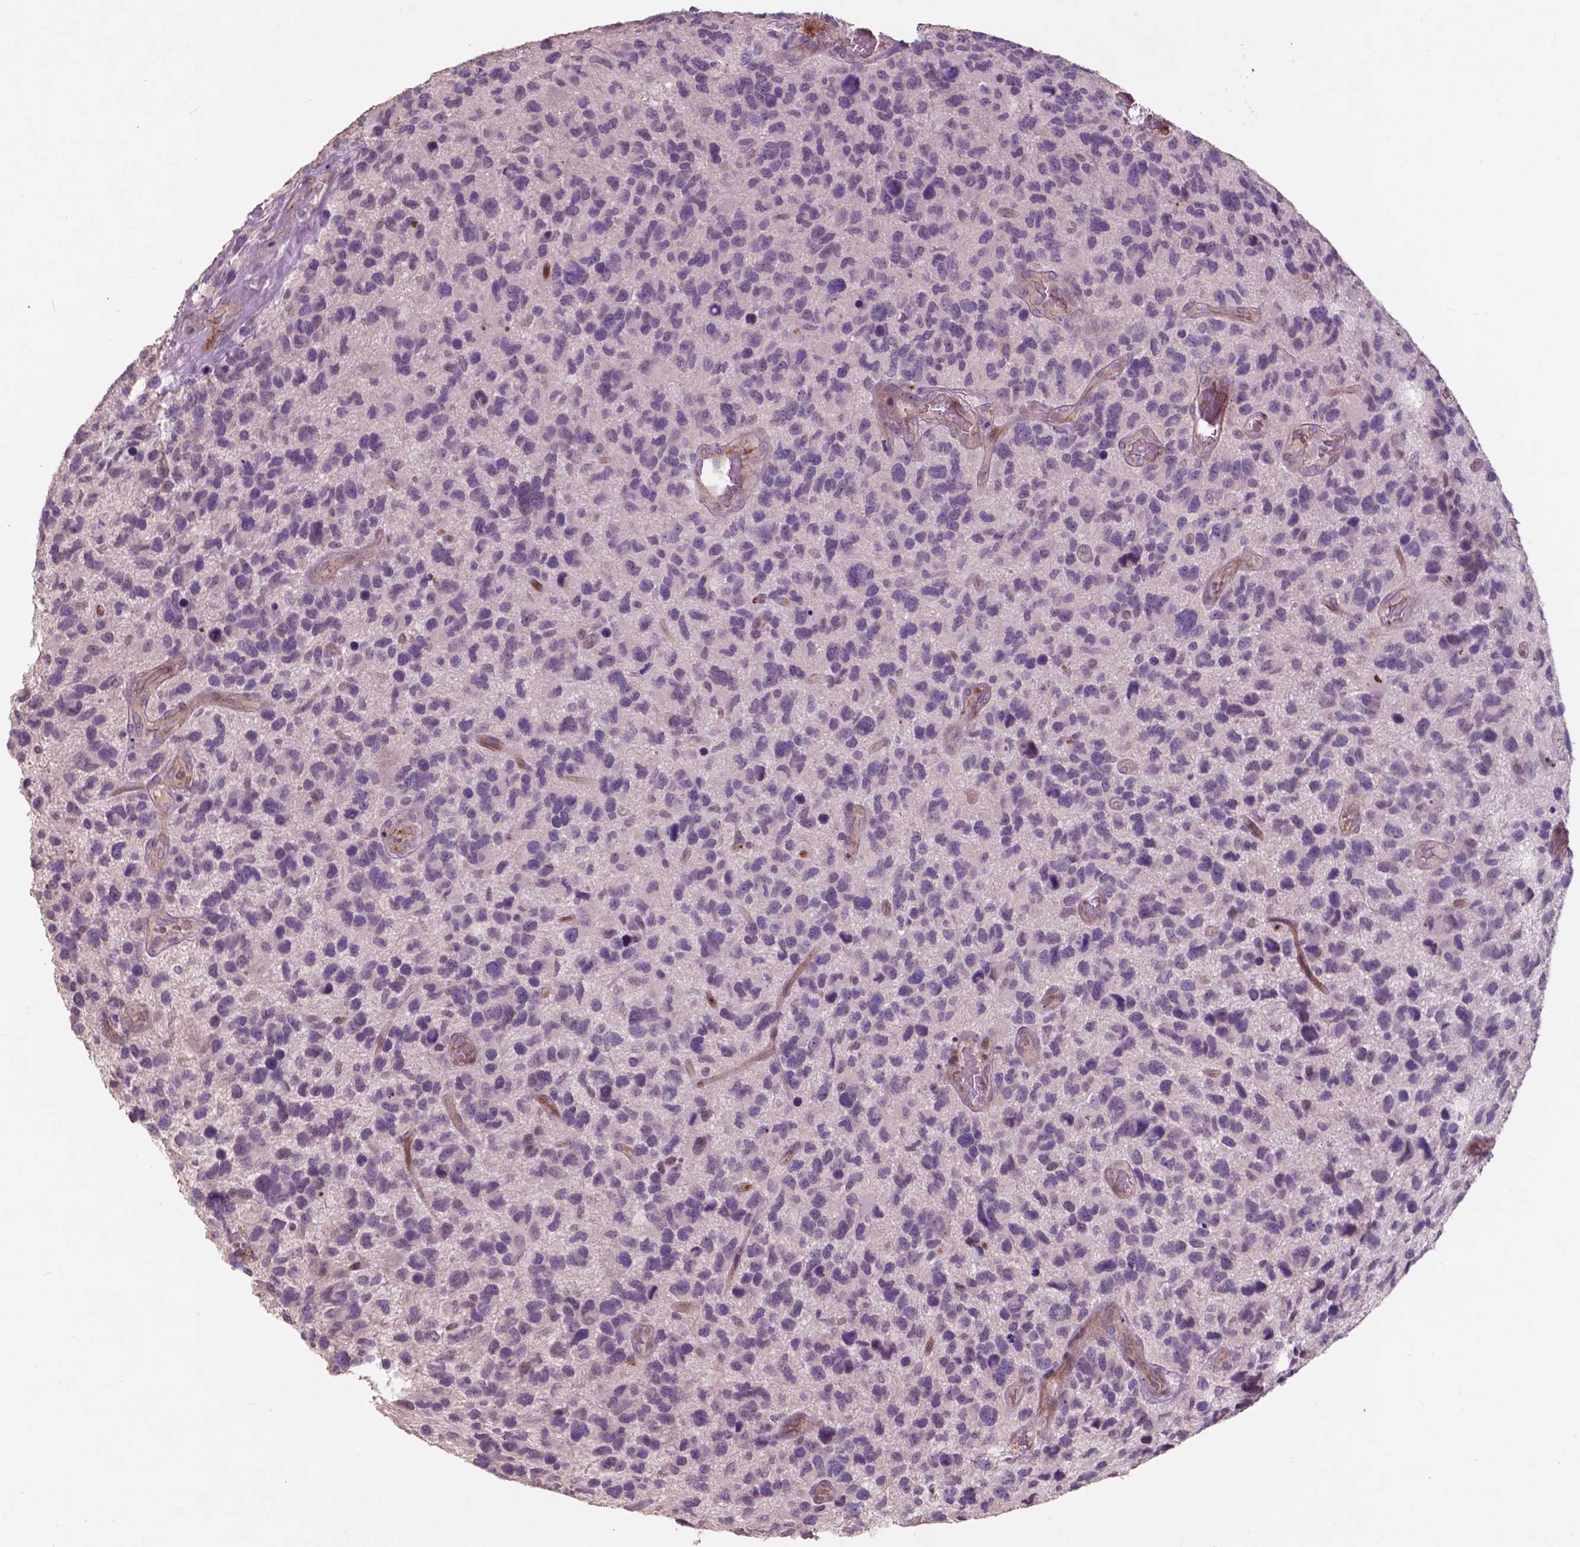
{"staining": {"intensity": "negative", "quantity": "none", "location": "none"}, "tissue": "glioma", "cell_type": "Tumor cells", "image_type": "cancer", "snomed": [{"axis": "morphology", "description": "Glioma, malignant, NOS"}, {"axis": "morphology", "description": "Glioma, malignant, High grade"}, {"axis": "topography", "description": "Brain"}], "caption": "Immunohistochemistry of malignant high-grade glioma reveals no expression in tumor cells.", "gene": "RFPL4B", "patient": {"sex": "female", "age": 71}}